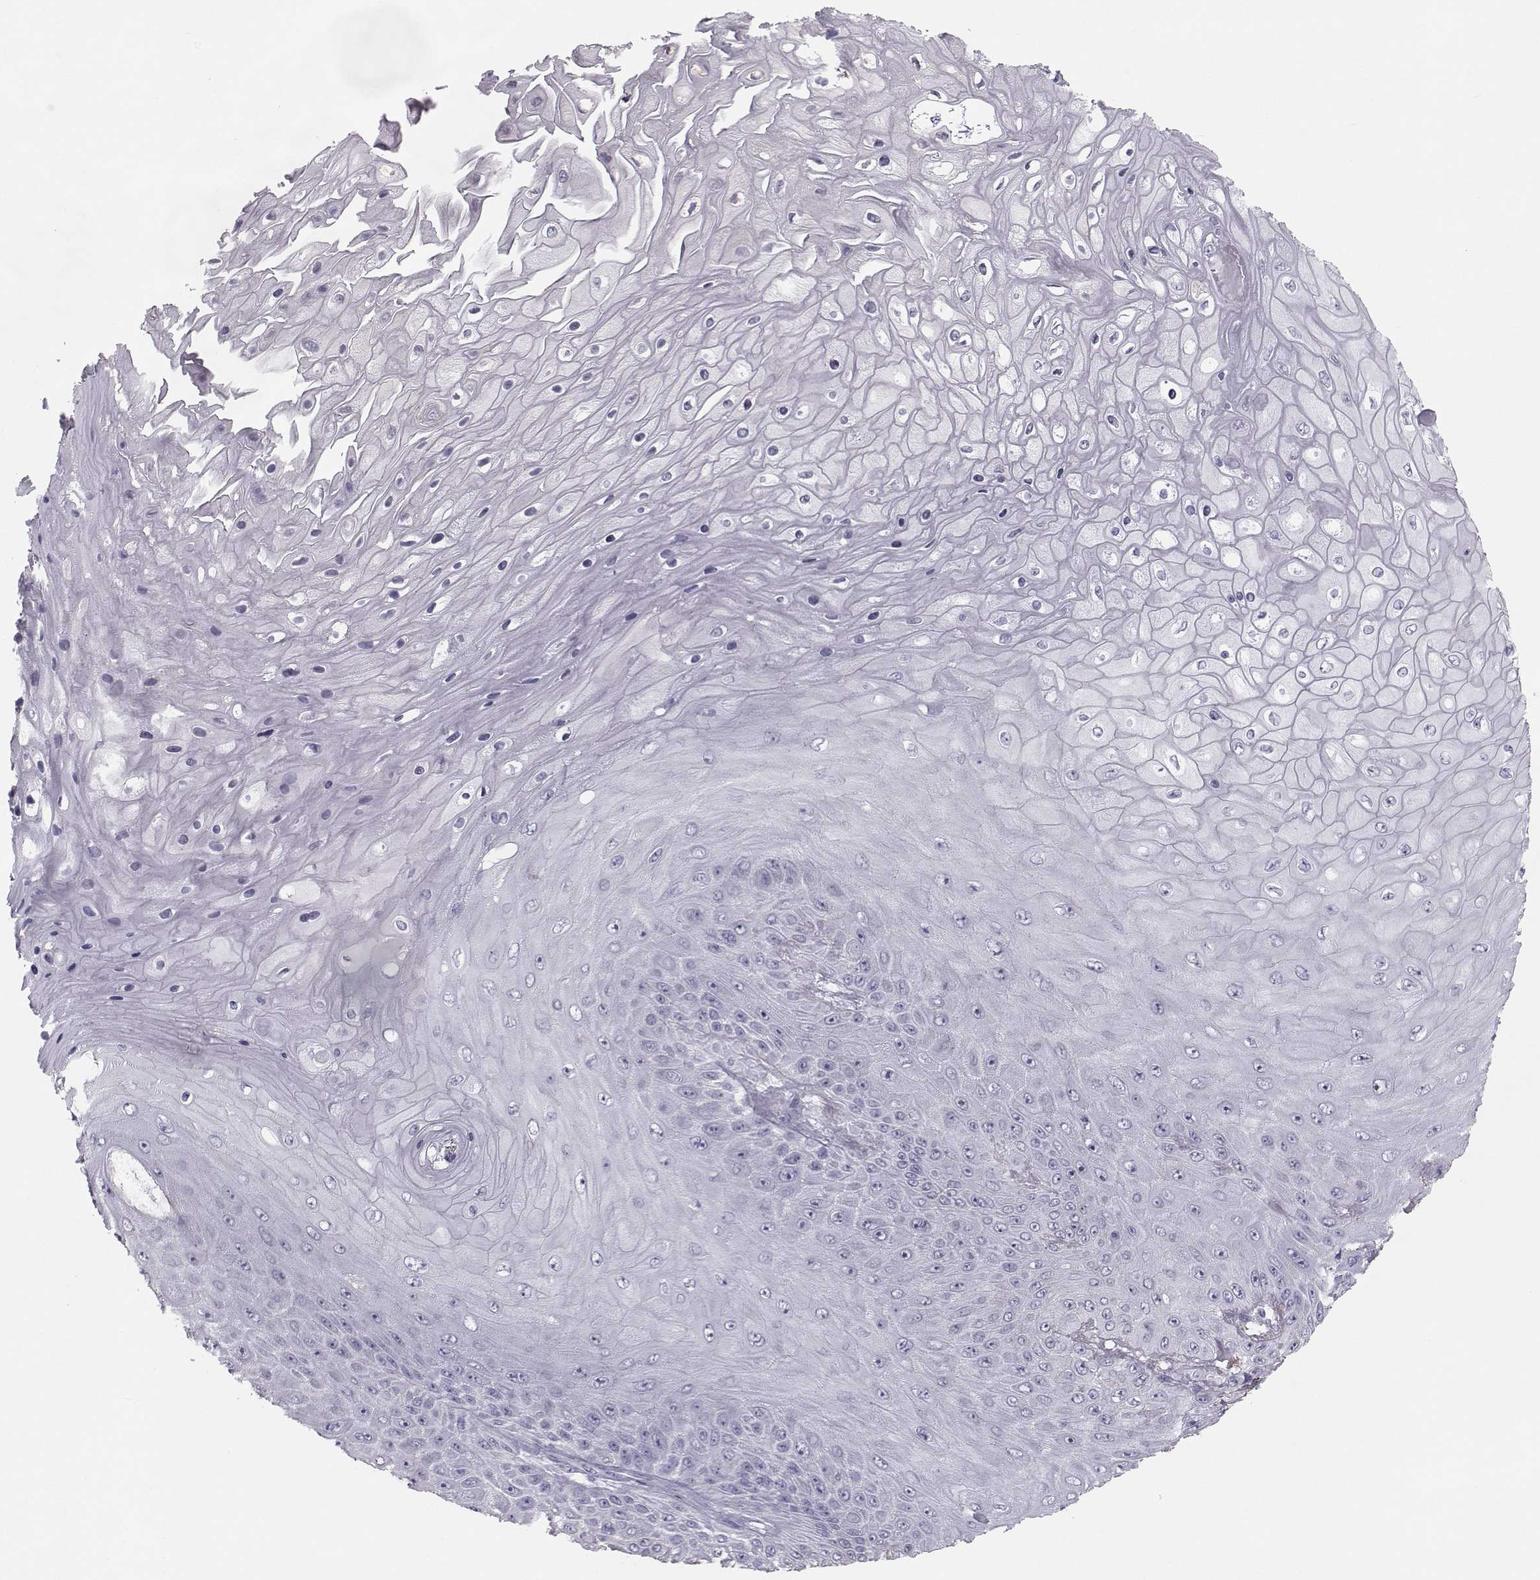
{"staining": {"intensity": "negative", "quantity": "none", "location": "none"}, "tissue": "skin cancer", "cell_type": "Tumor cells", "image_type": "cancer", "snomed": [{"axis": "morphology", "description": "Squamous cell carcinoma, NOS"}, {"axis": "topography", "description": "Skin"}], "caption": "This histopathology image is of skin cancer (squamous cell carcinoma) stained with immunohistochemistry to label a protein in brown with the nuclei are counter-stained blue. There is no positivity in tumor cells.", "gene": "GARIN3", "patient": {"sex": "male", "age": 62}}